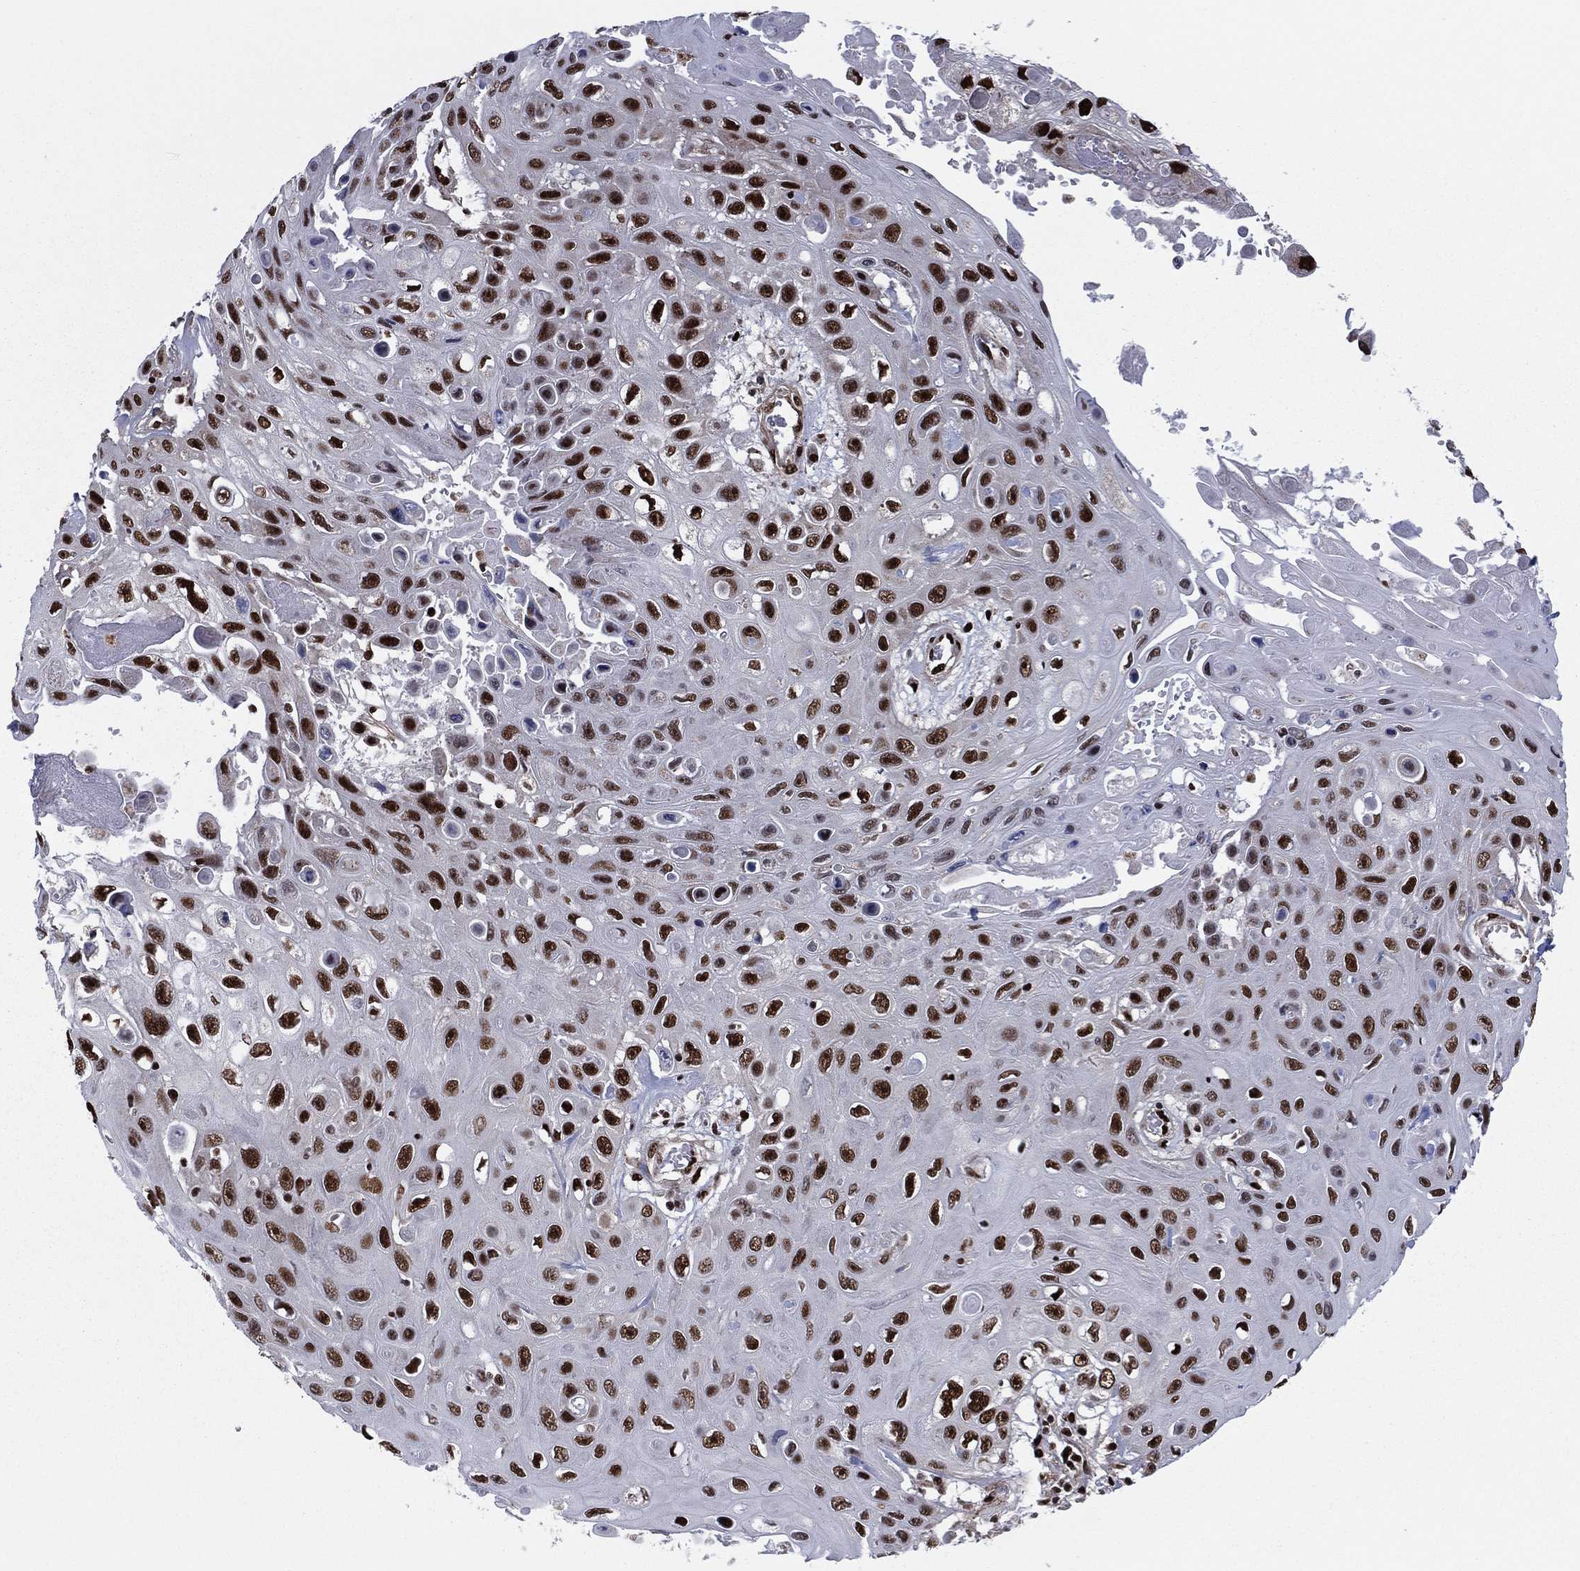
{"staining": {"intensity": "strong", "quantity": ">75%", "location": "nuclear"}, "tissue": "skin cancer", "cell_type": "Tumor cells", "image_type": "cancer", "snomed": [{"axis": "morphology", "description": "Squamous cell carcinoma, NOS"}, {"axis": "topography", "description": "Skin"}], "caption": "Protein analysis of skin cancer (squamous cell carcinoma) tissue exhibits strong nuclear expression in about >75% of tumor cells.", "gene": "TP53BP1", "patient": {"sex": "male", "age": 82}}